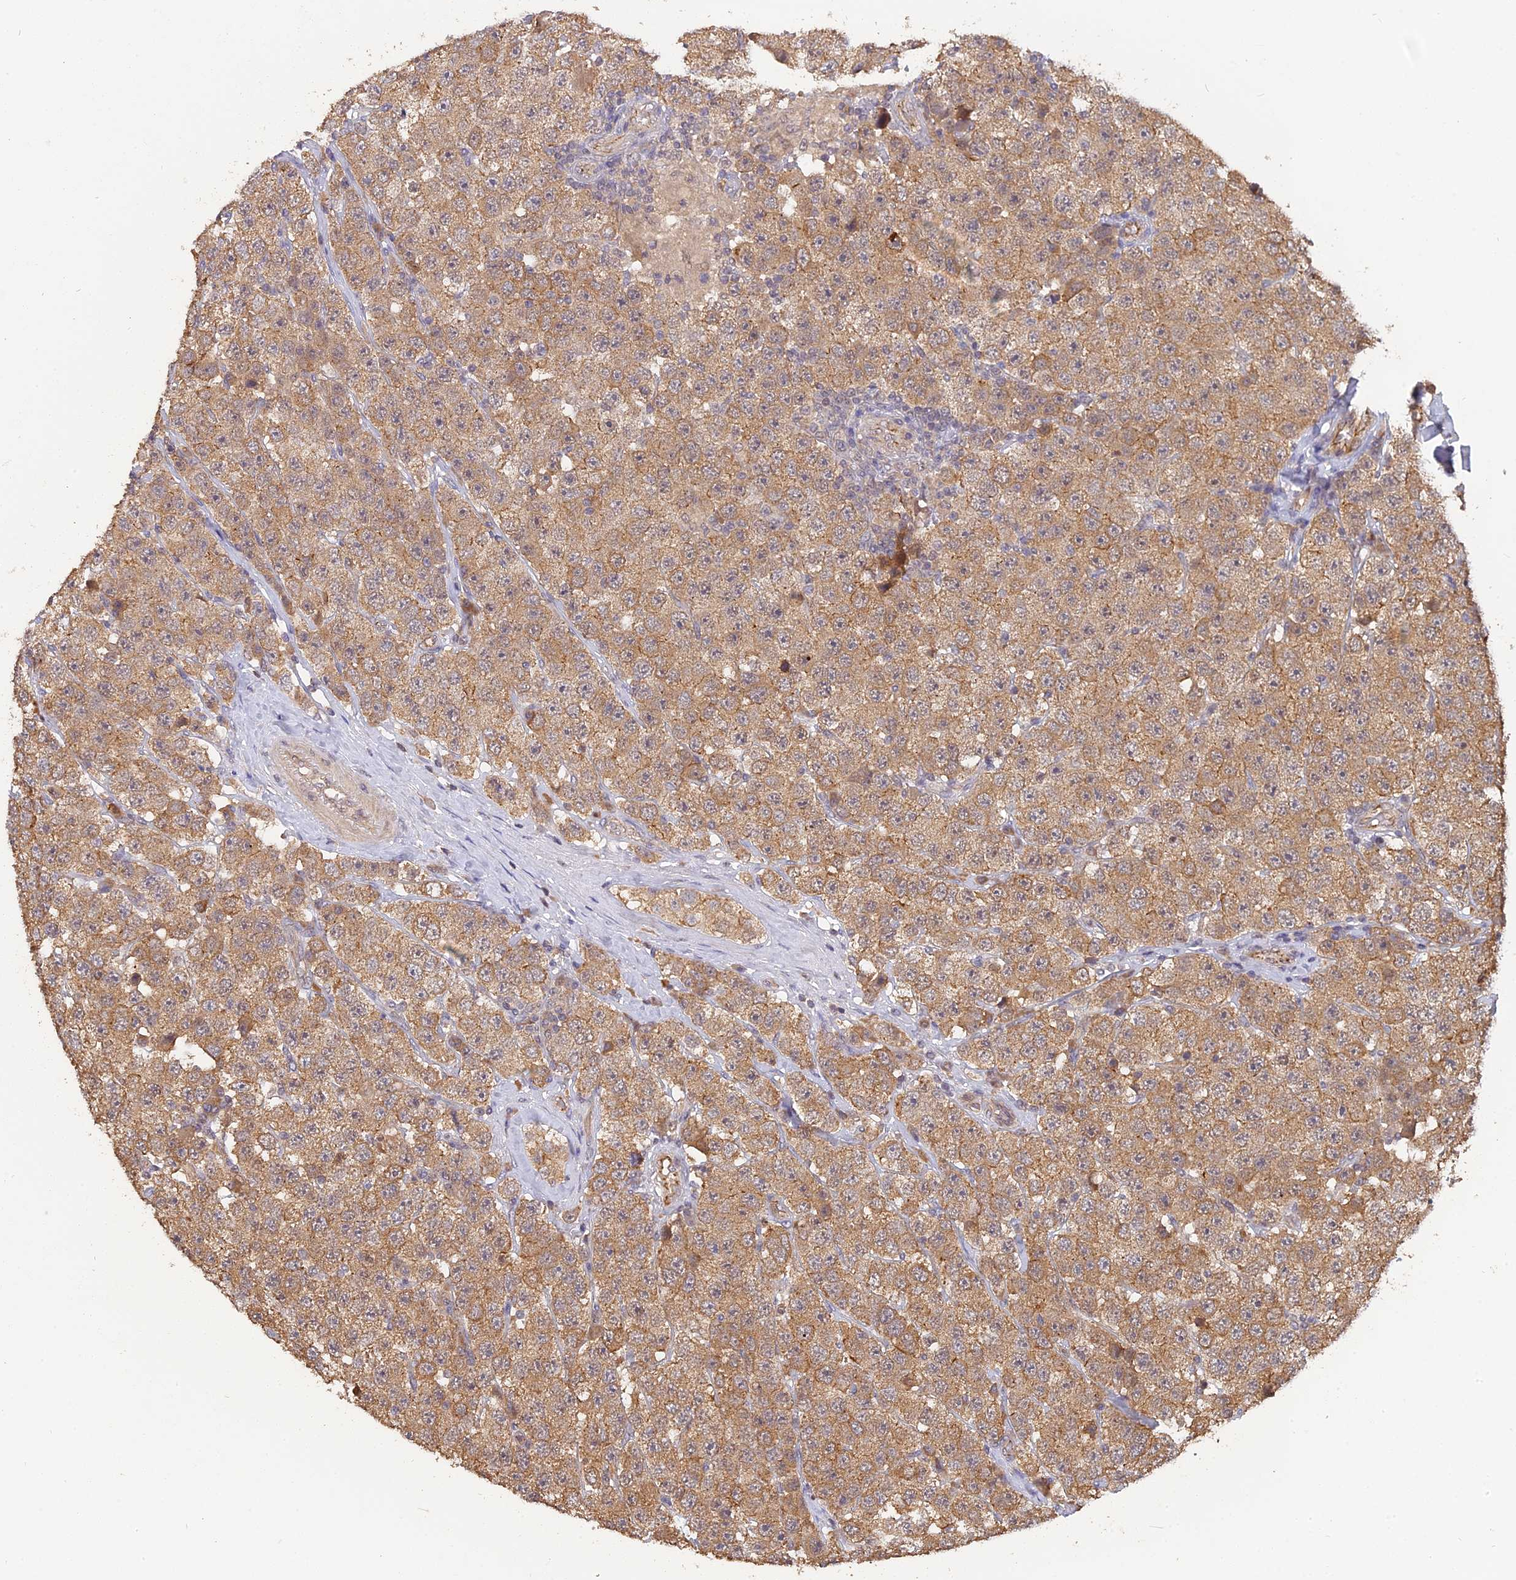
{"staining": {"intensity": "moderate", "quantity": "25%-75%", "location": "cytoplasmic/membranous"}, "tissue": "testis cancer", "cell_type": "Tumor cells", "image_type": "cancer", "snomed": [{"axis": "morphology", "description": "Seminoma, NOS"}, {"axis": "topography", "description": "Testis"}], "caption": "Testis seminoma stained with DAB immunohistochemistry demonstrates medium levels of moderate cytoplasmic/membranous staining in about 25%-75% of tumor cells.", "gene": "ARHGAP40", "patient": {"sex": "male", "age": 28}}